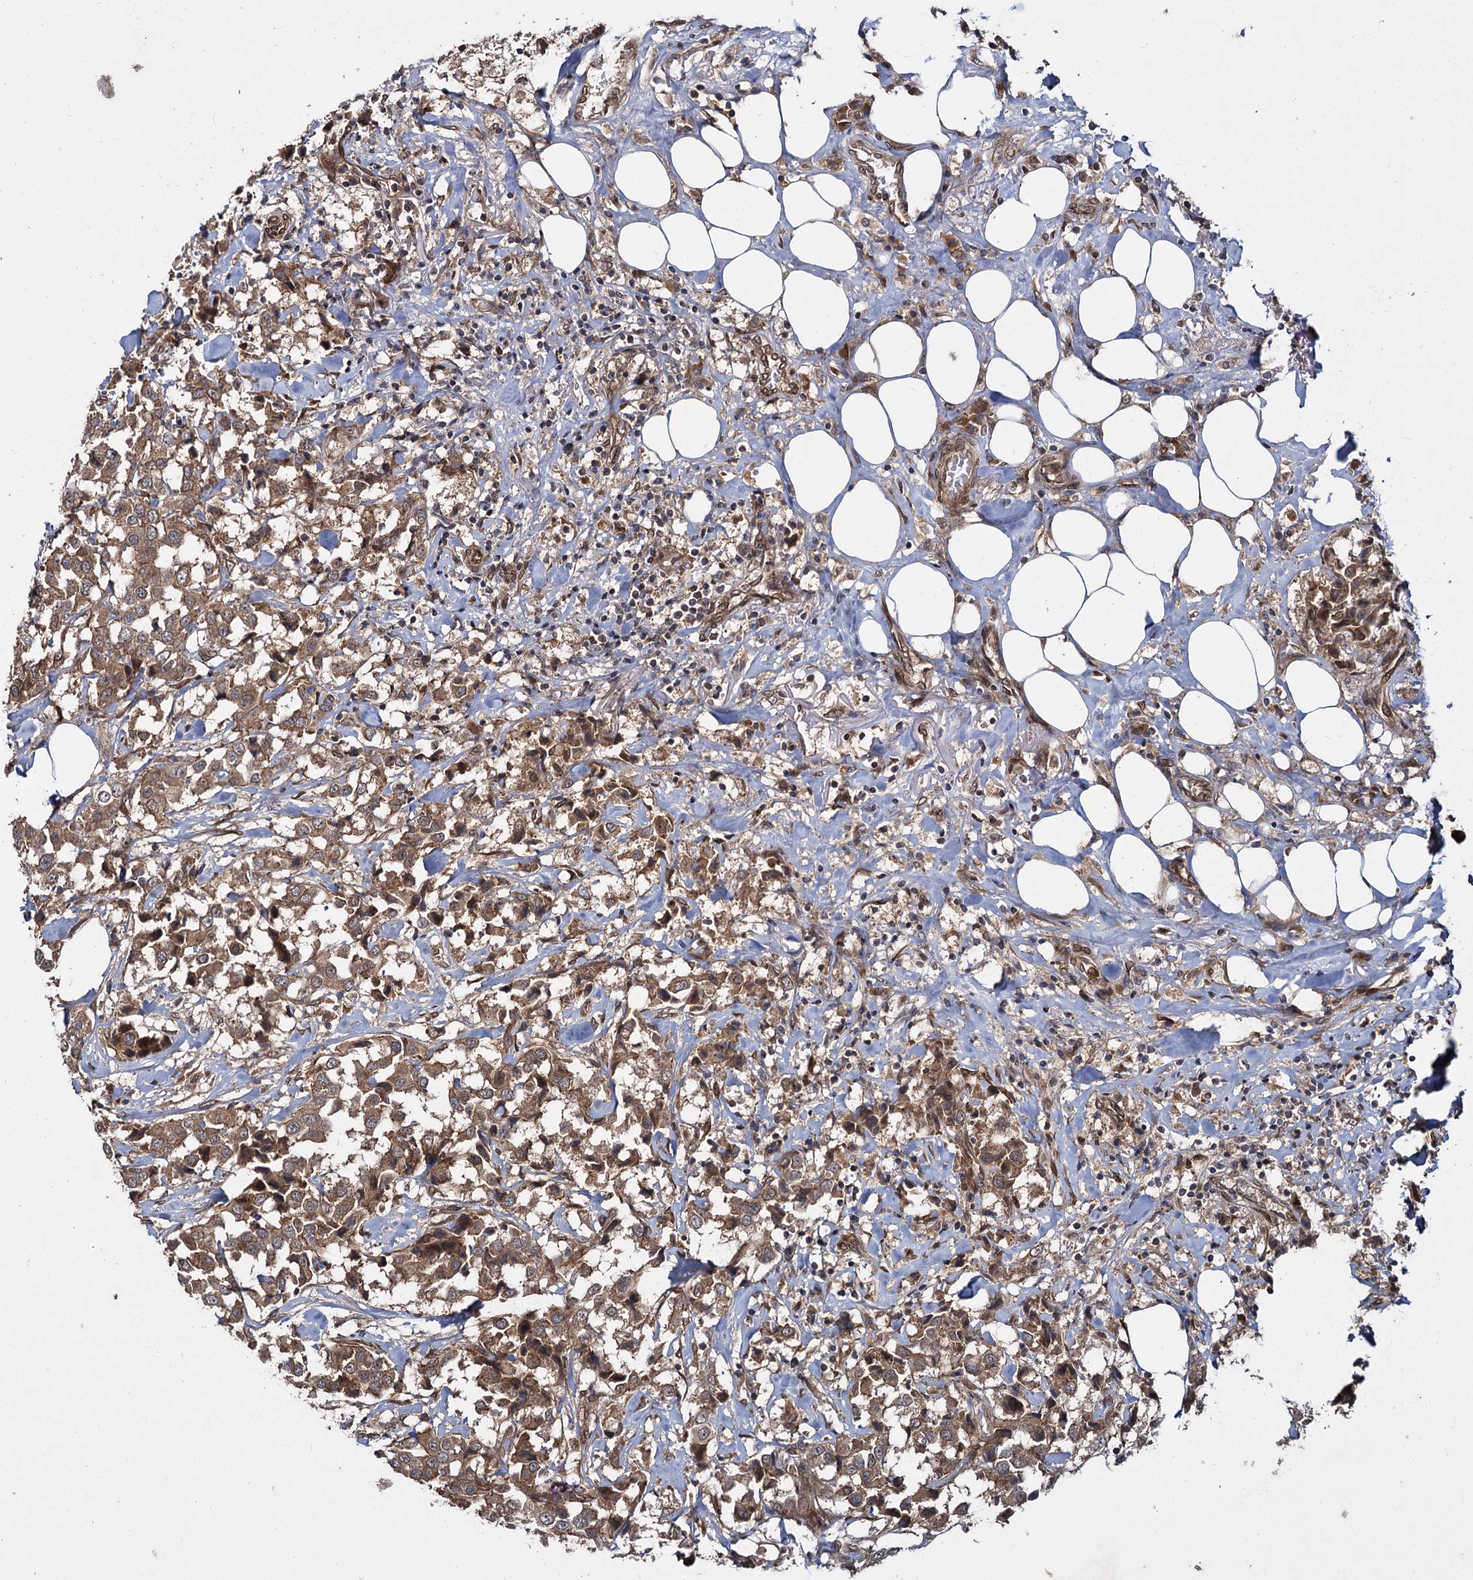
{"staining": {"intensity": "moderate", "quantity": ">75%", "location": "cytoplasmic/membranous"}, "tissue": "breast cancer", "cell_type": "Tumor cells", "image_type": "cancer", "snomed": [{"axis": "morphology", "description": "Duct carcinoma"}, {"axis": "topography", "description": "Breast"}], "caption": "Human breast cancer stained with a brown dye shows moderate cytoplasmic/membranous positive expression in approximately >75% of tumor cells.", "gene": "DCP1B", "patient": {"sex": "female", "age": 80}}